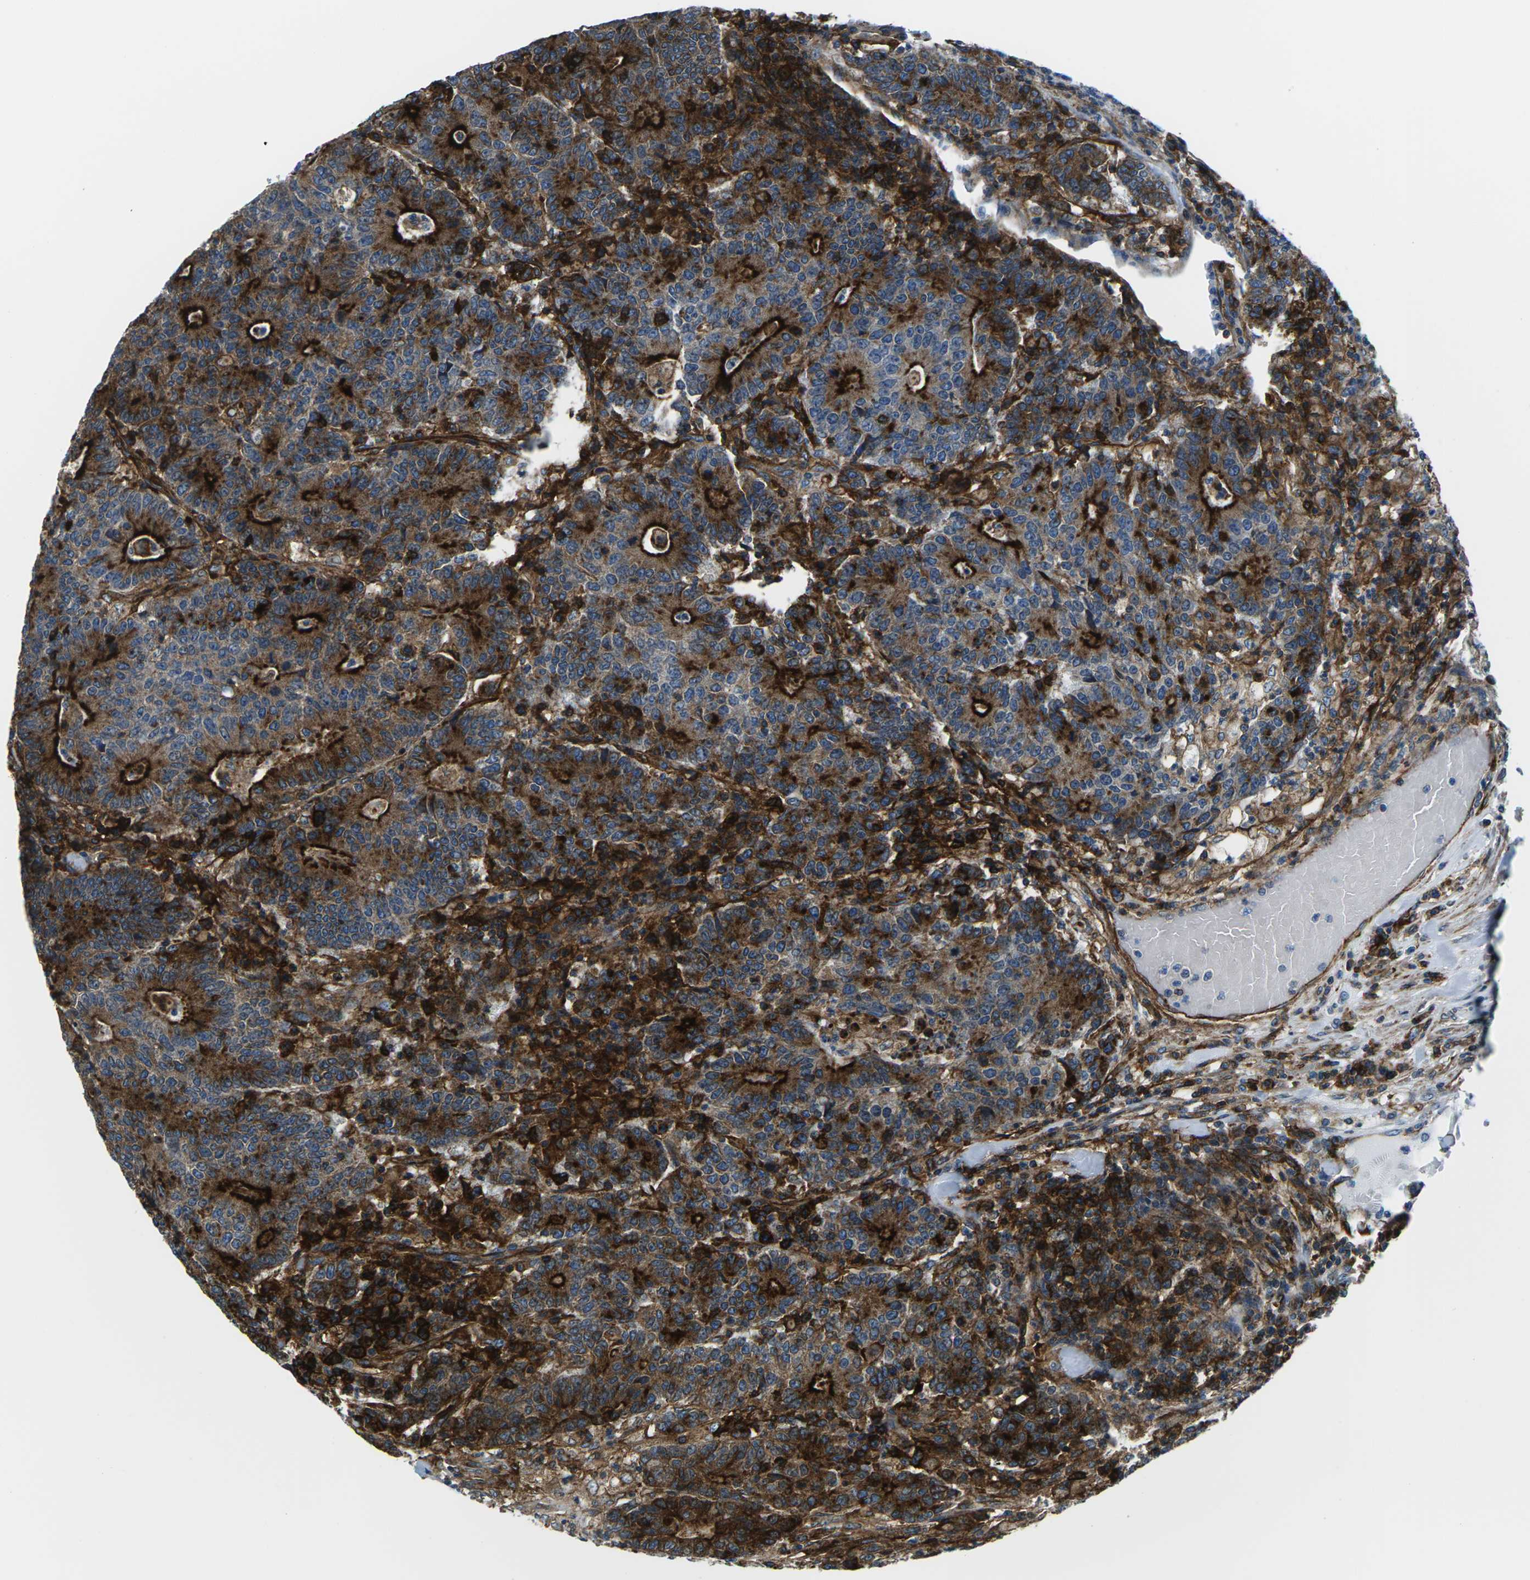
{"staining": {"intensity": "strong", "quantity": ">75%", "location": "cytoplasmic/membranous"}, "tissue": "colorectal cancer", "cell_type": "Tumor cells", "image_type": "cancer", "snomed": [{"axis": "morphology", "description": "Normal tissue, NOS"}, {"axis": "morphology", "description": "Adenocarcinoma, NOS"}, {"axis": "topography", "description": "Colon"}], "caption": "The micrograph reveals immunohistochemical staining of colorectal cancer (adenocarcinoma). There is strong cytoplasmic/membranous positivity is present in about >75% of tumor cells.", "gene": "SOCS4", "patient": {"sex": "female", "age": 75}}